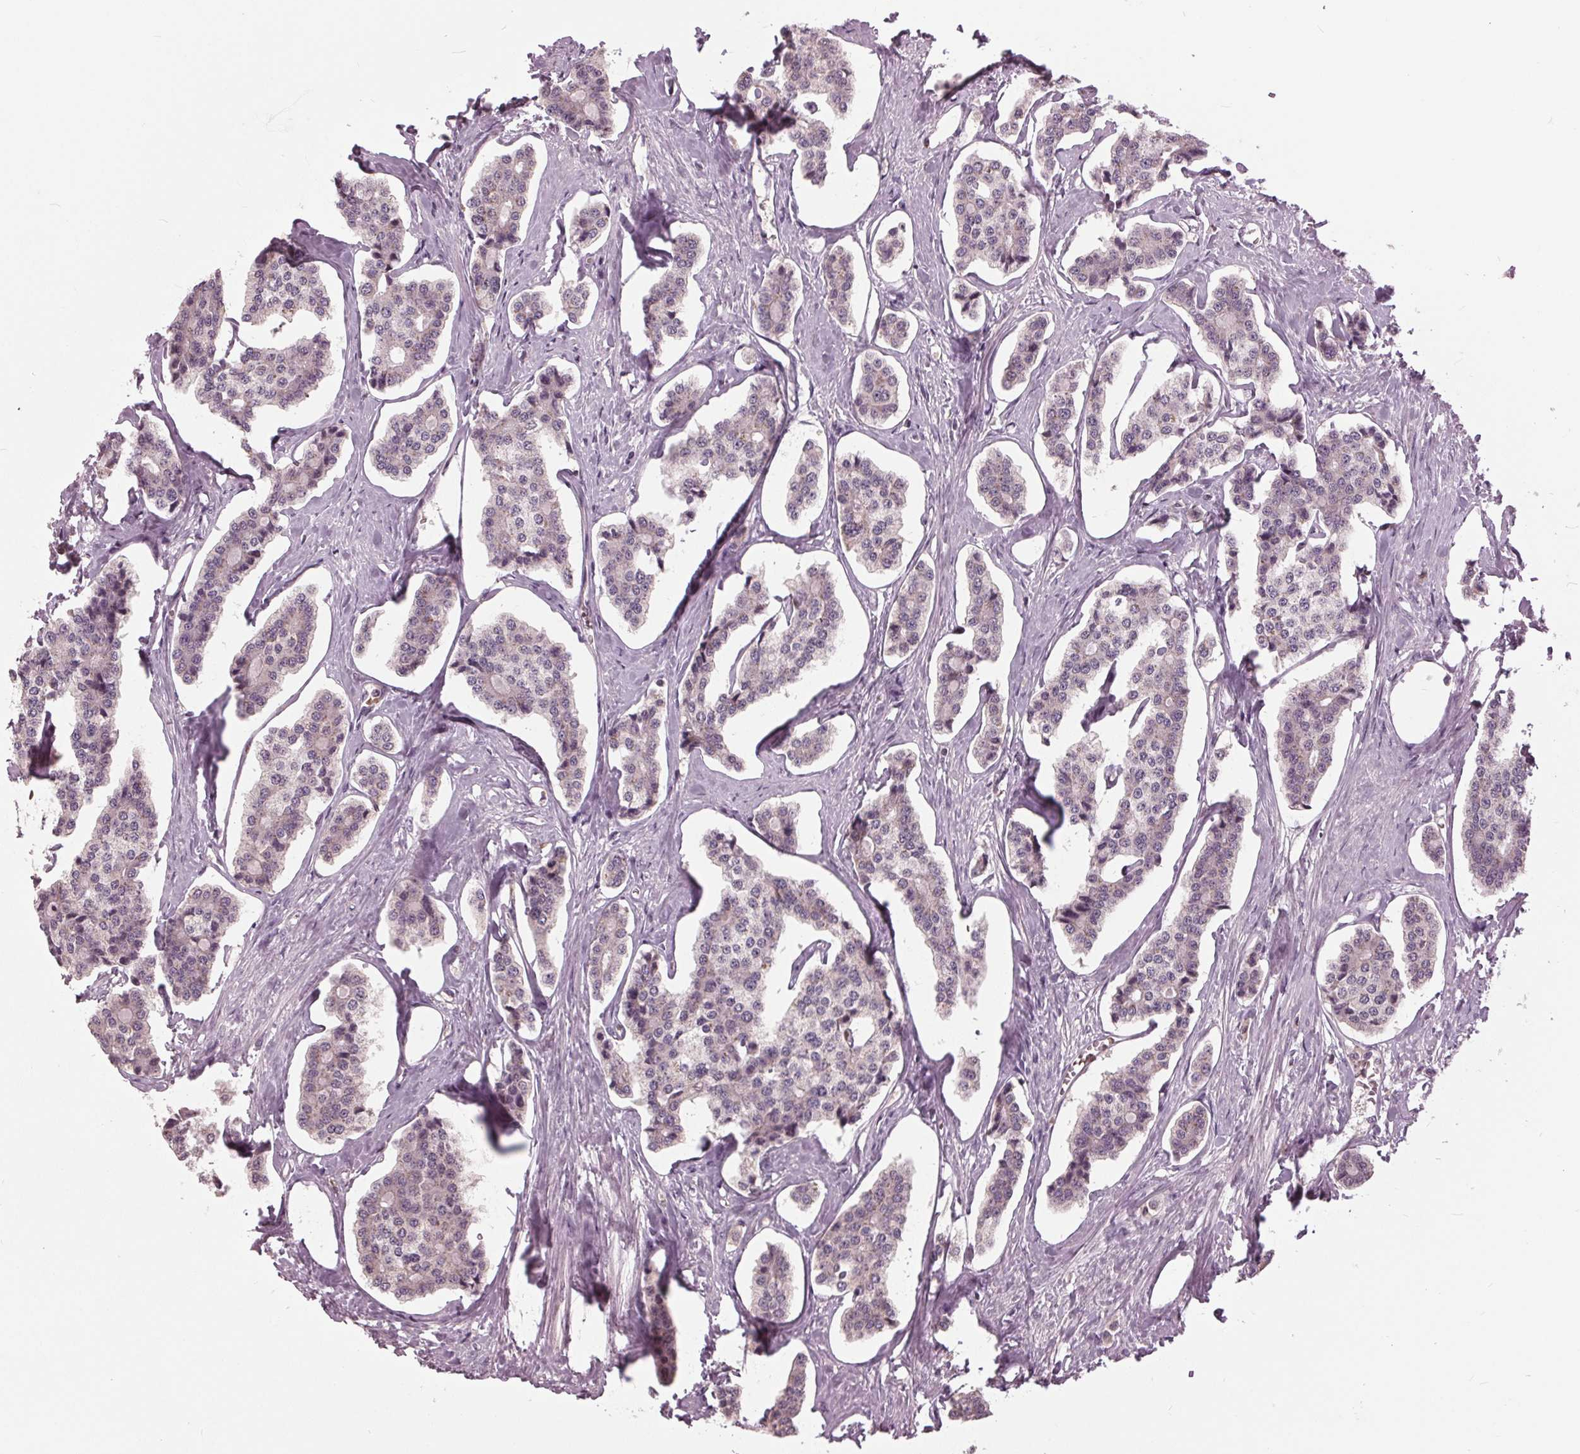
{"staining": {"intensity": "negative", "quantity": "none", "location": "none"}, "tissue": "carcinoid", "cell_type": "Tumor cells", "image_type": "cancer", "snomed": [{"axis": "morphology", "description": "Carcinoid, malignant, NOS"}, {"axis": "topography", "description": "Small intestine"}], "caption": "High power microscopy image of an immunohistochemistry (IHC) image of carcinoid, revealing no significant staining in tumor cells.", "gene": "SIGLEC6", "patient": {"sex": "female", "age": 65}}